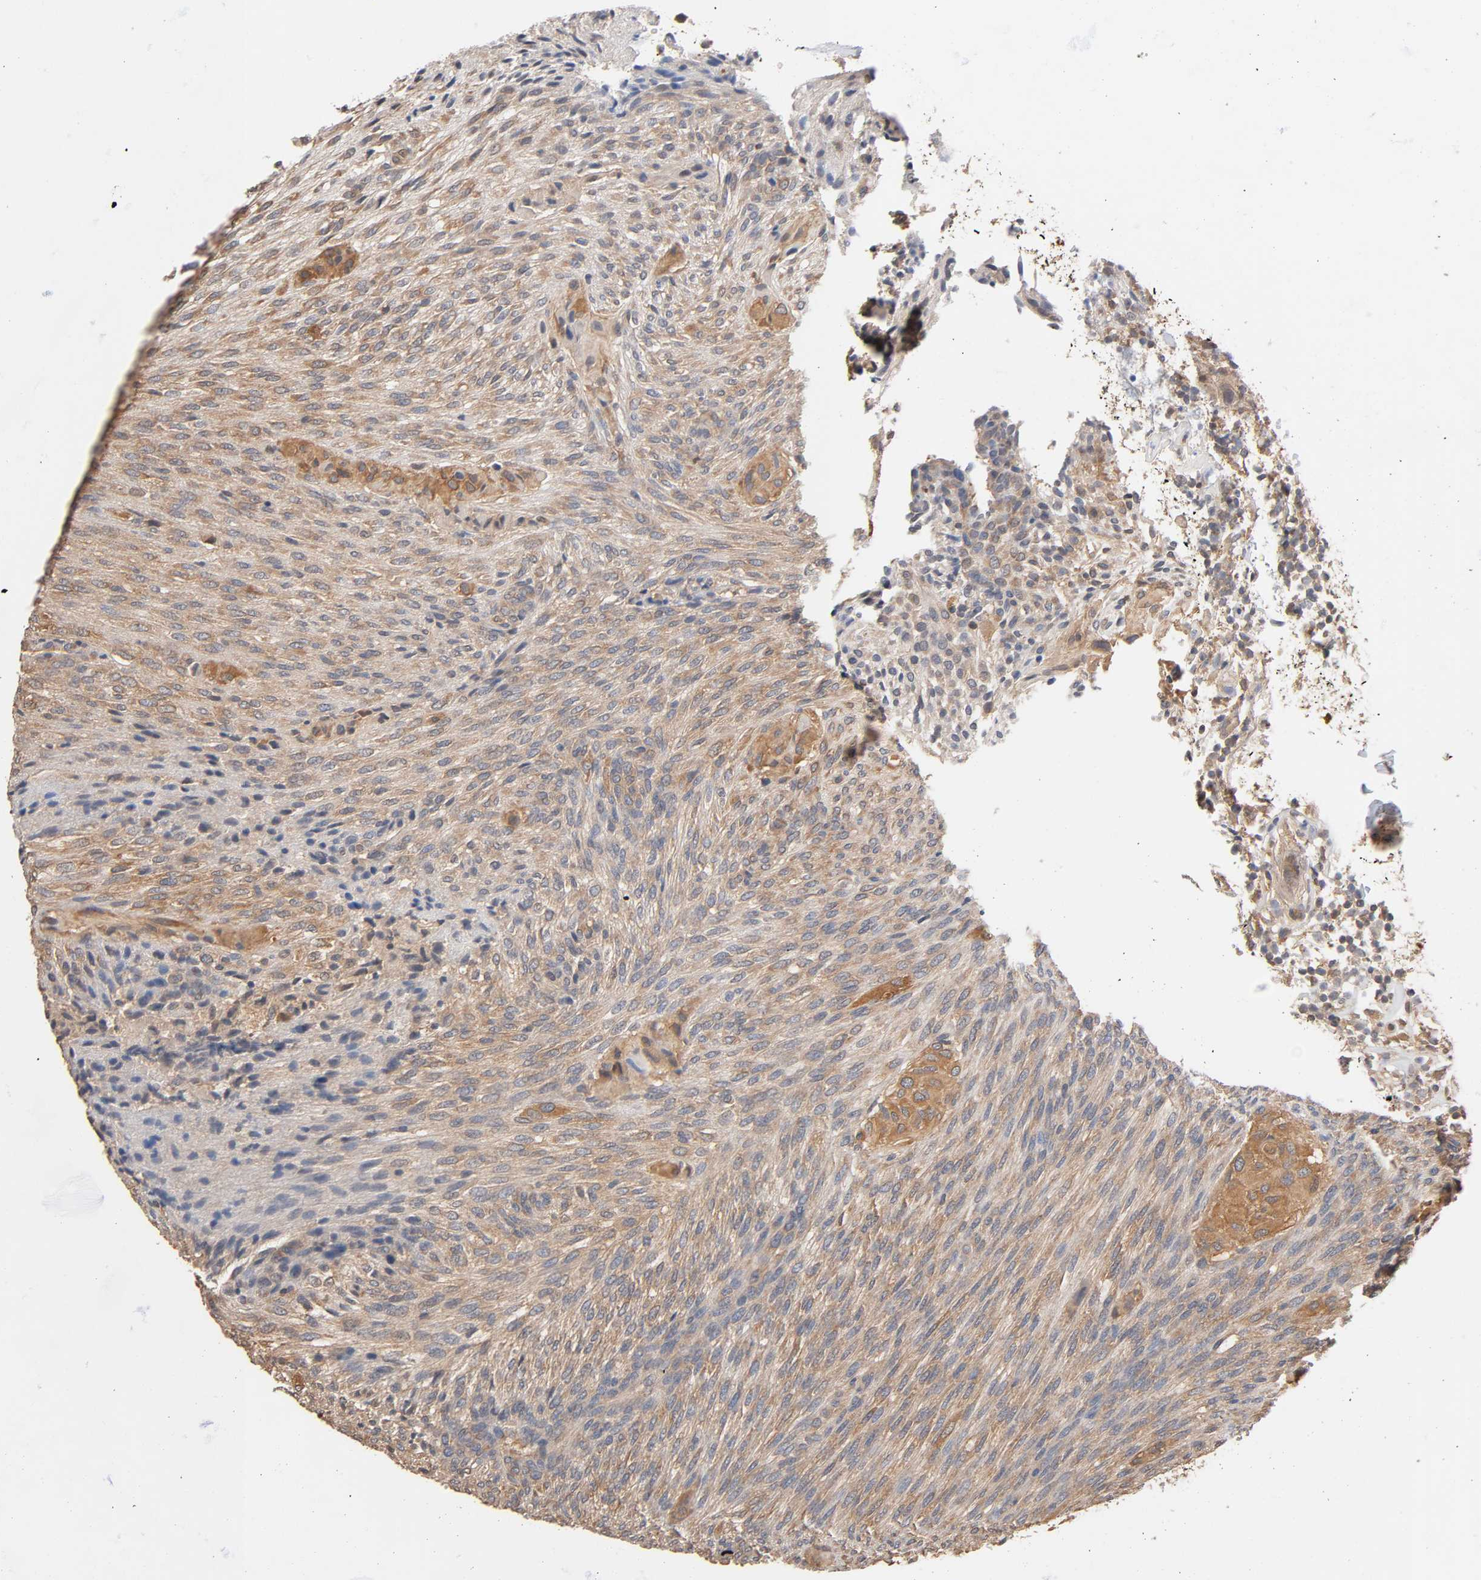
{"staining": {"intensity": "moderate", "quantity": ">75%", "location": "cytoplasmic/membranous"}, "tissue": "glioma", "cell_type": "Tumor cells", "image_type": "cancer", "snomed": [{"axis": "morphology", "description": "Glioma, malignant, High grade"}, {"axis": "topography", "description": "Cerebral cortex"}], "caption": "About >75% of tumor cells in human malignant glioma (high-grade) reveal moderate cytoplasmic/membranous protein expression as visualized by brown immunohistochemical staining.", "gene": "ALDOA", "patient": {"sex": "female", "age": 55}}